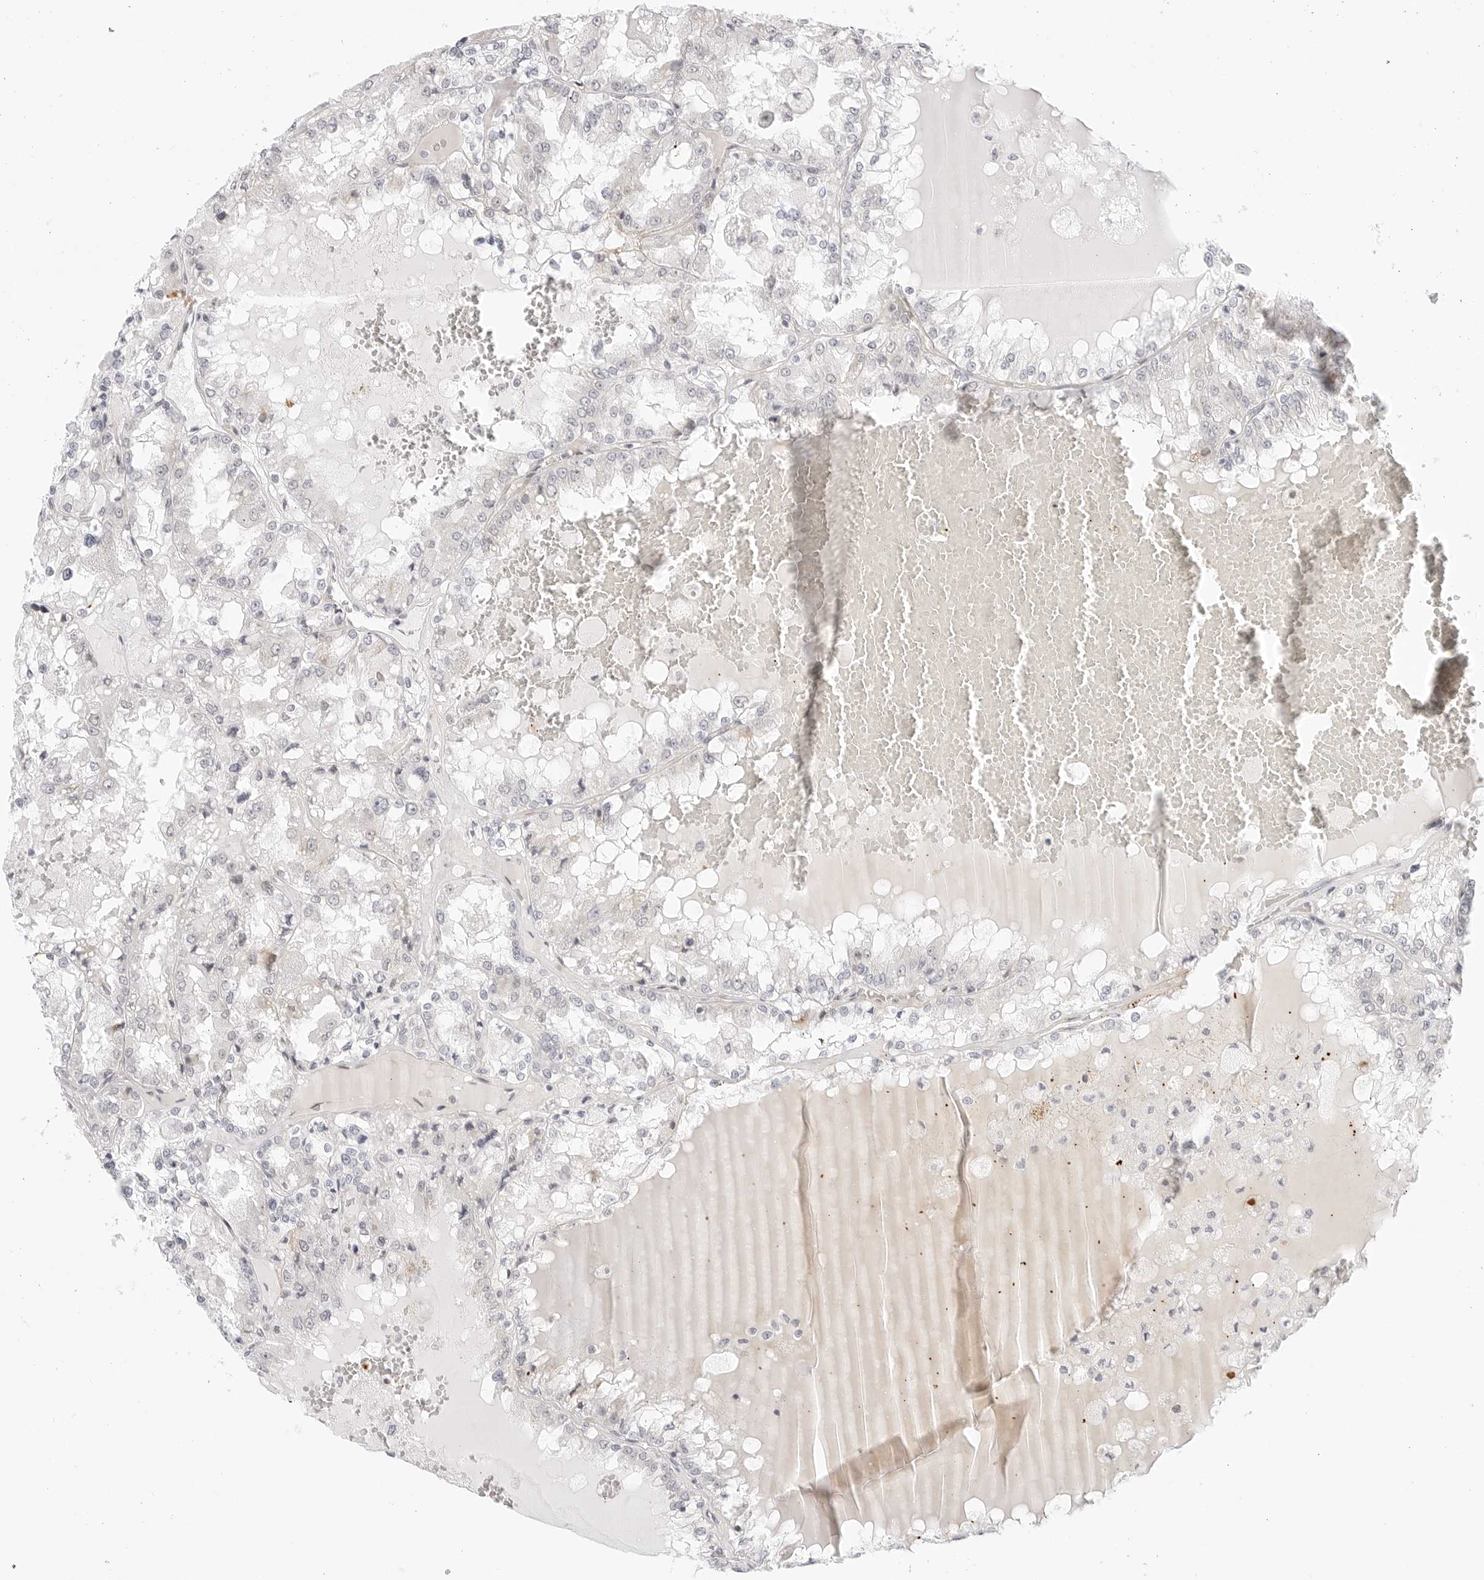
{"staining": {"intensity": "negative", "quantity": "none", "location": "none"}, "tissue": "renal cancer", "cell_type": "Tumor cells", "image_type": "cancer", "snomed": [{"axis": "morphology", "description": "Adenocarcinoma, NOS"}, {"axis": "topography", "description": "Kidney"}], "caption": "IHC photomicrograph of renal cancer stained for a protein (brown), which demonstrates no staining in tumor cells.", "gene": "TCP1", "patient": {"sex": "female", "age": 56}}